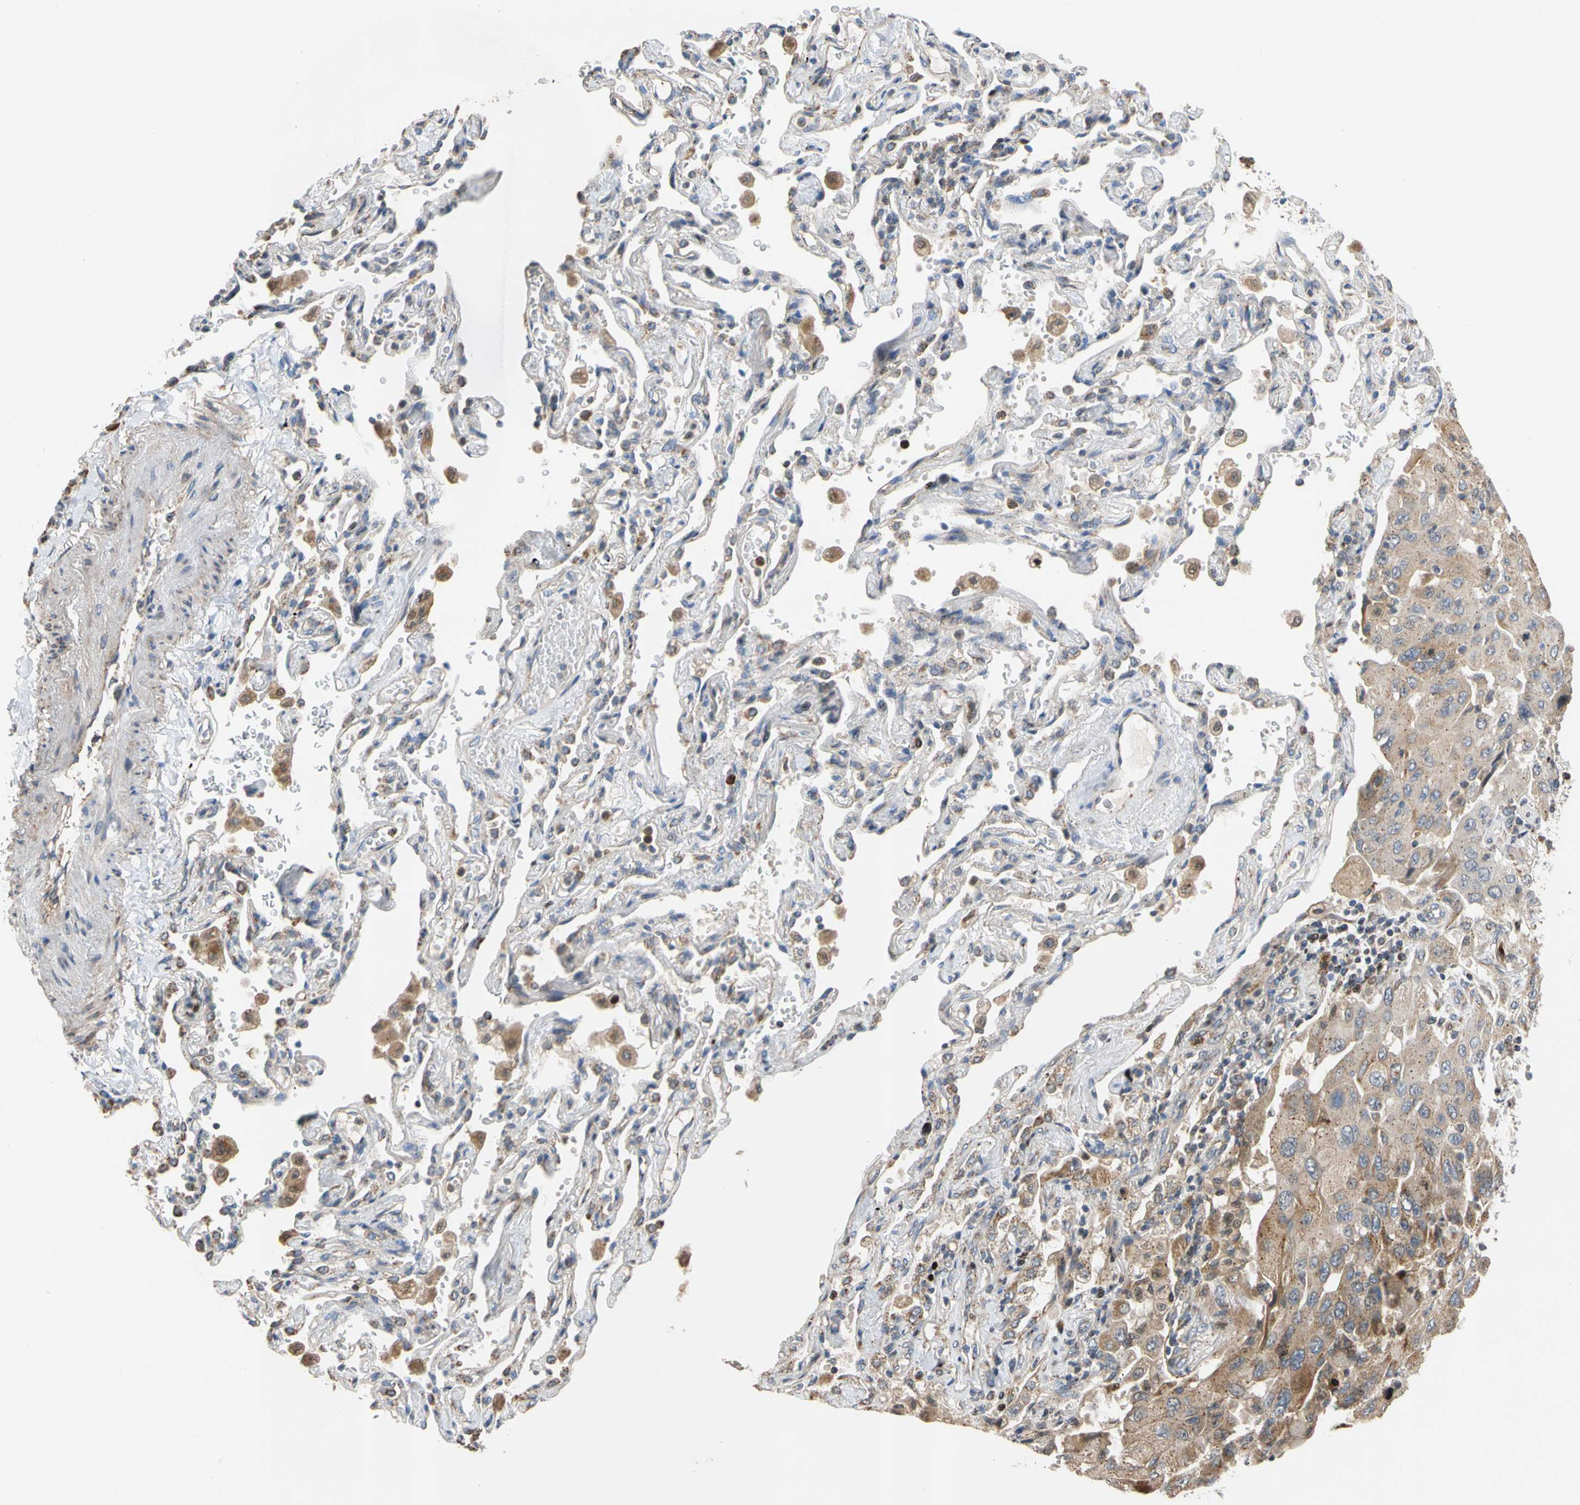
{"staining": {"intensity": "weak", "quantity": ">75%", "location": "cytoplasmic/membranous"}, "tissue": "lung cancer", "cell_type": "Tumor cells", "image_type": "cancer", "snomed": [{"axis": "morphology", "description": "Adenocarcinoma, NOS"}, {"axis": "topography", "description": "Lung"}], "caption": "Protein analysis of lung cancer (adenocarcinoma) tissue displays weak cytoplasmic/membranous staining in about >75% of tumor cells.", "gene": "IP6K2", "patient": {"sex": "female", "age": 65}}